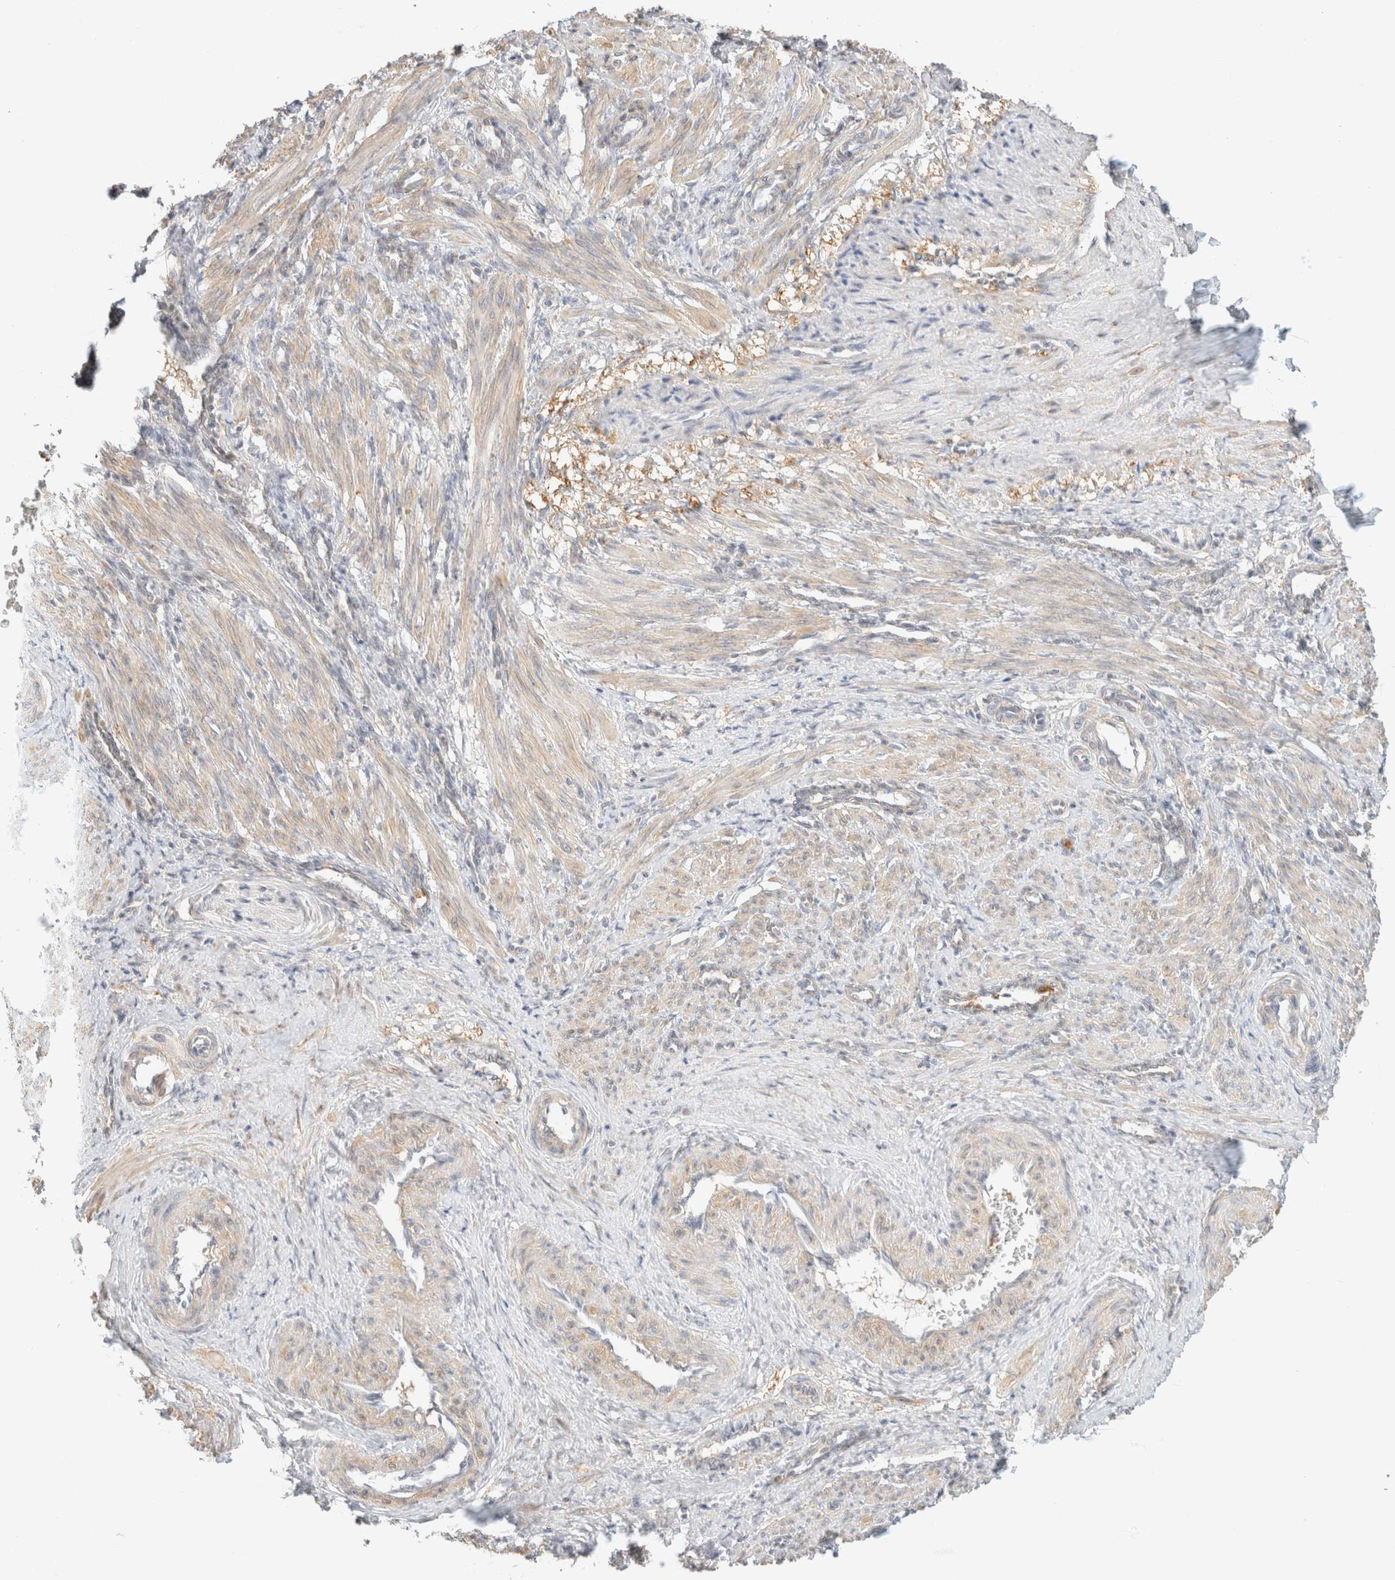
{"staining": {"intensity": "weak", "quantity": "<25%", "location": "cytoplasmic/membranous"}, "tissue": "smooth muscle", "cell_type": "Smooth muscle cells", "image_type": "normal", "snomed": [{"axis": "morphology", "description": "Normal tissue, NOS"}, {"axis": "topography", "description": "Endometrium"}], "caption": "High magnification brightfield microscopy of benign smooth muscle stained with DAB (brown) and counterstained with hematoxylin (blue): smooth muscle cells show no significant expression. (DAB IHC with hematoxylin counter stain).", "gene": "GPI", "patient": {"sex": "female", "age": 33}}